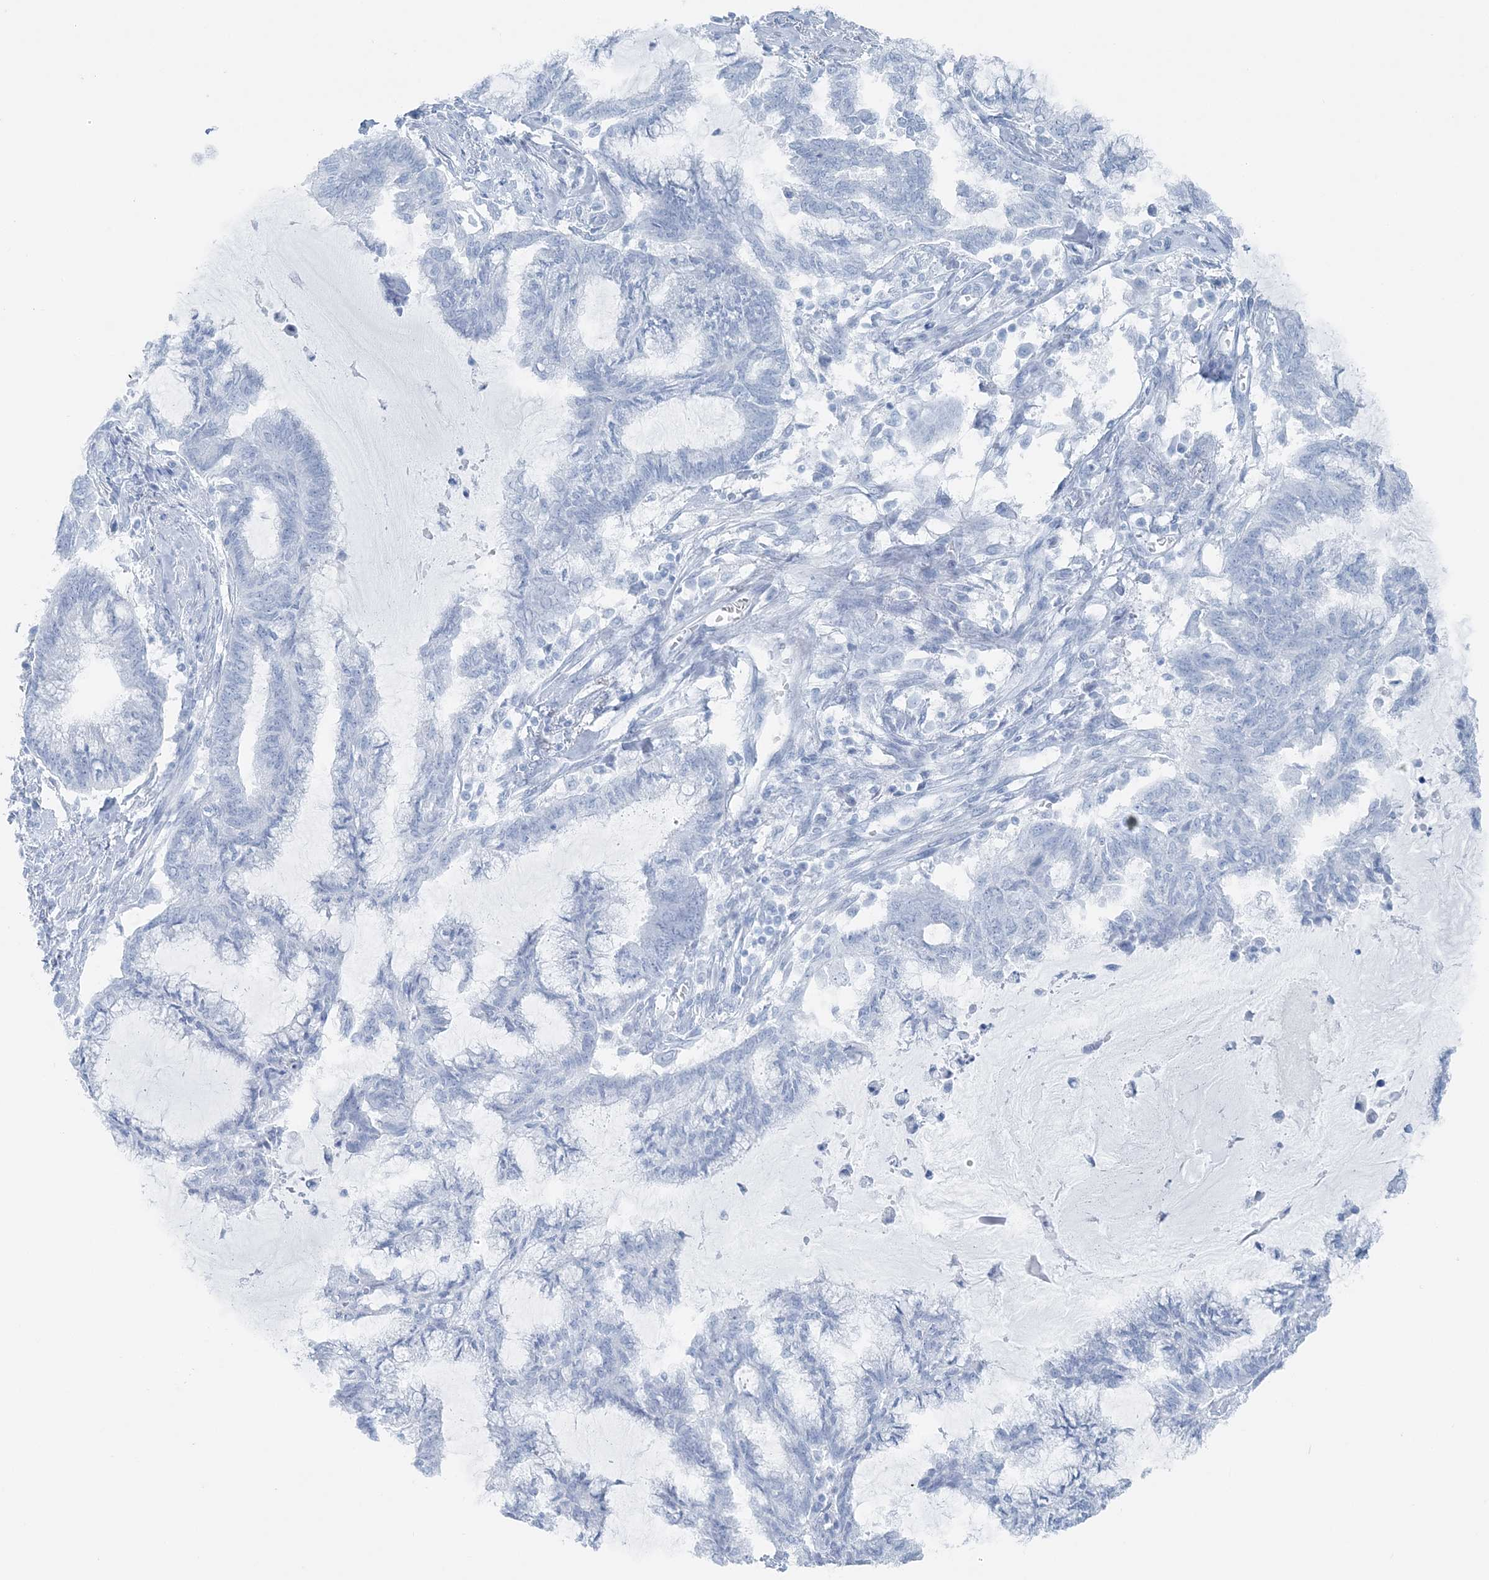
{"staining": {"intensity": "negative", "quantity": "none", "location": "none"}, "tissue": "endometrial cancer", "cell_type": "Tumor cells", "image_type": "cancer", "snomed": [{"axis": "morphology", "description": "Adenocarcinoma, NOS"}, {"axis": "topography", "description": "Endometrium"}], "caption": "There is no significant expression in tumor cells of endometrial cancer (adenocarcinoma). (DAB IHC visualized using brightfield microscopy, high magnification).", "gene": "ATP11A", "patient": {"sex": "female", "age": 86}}